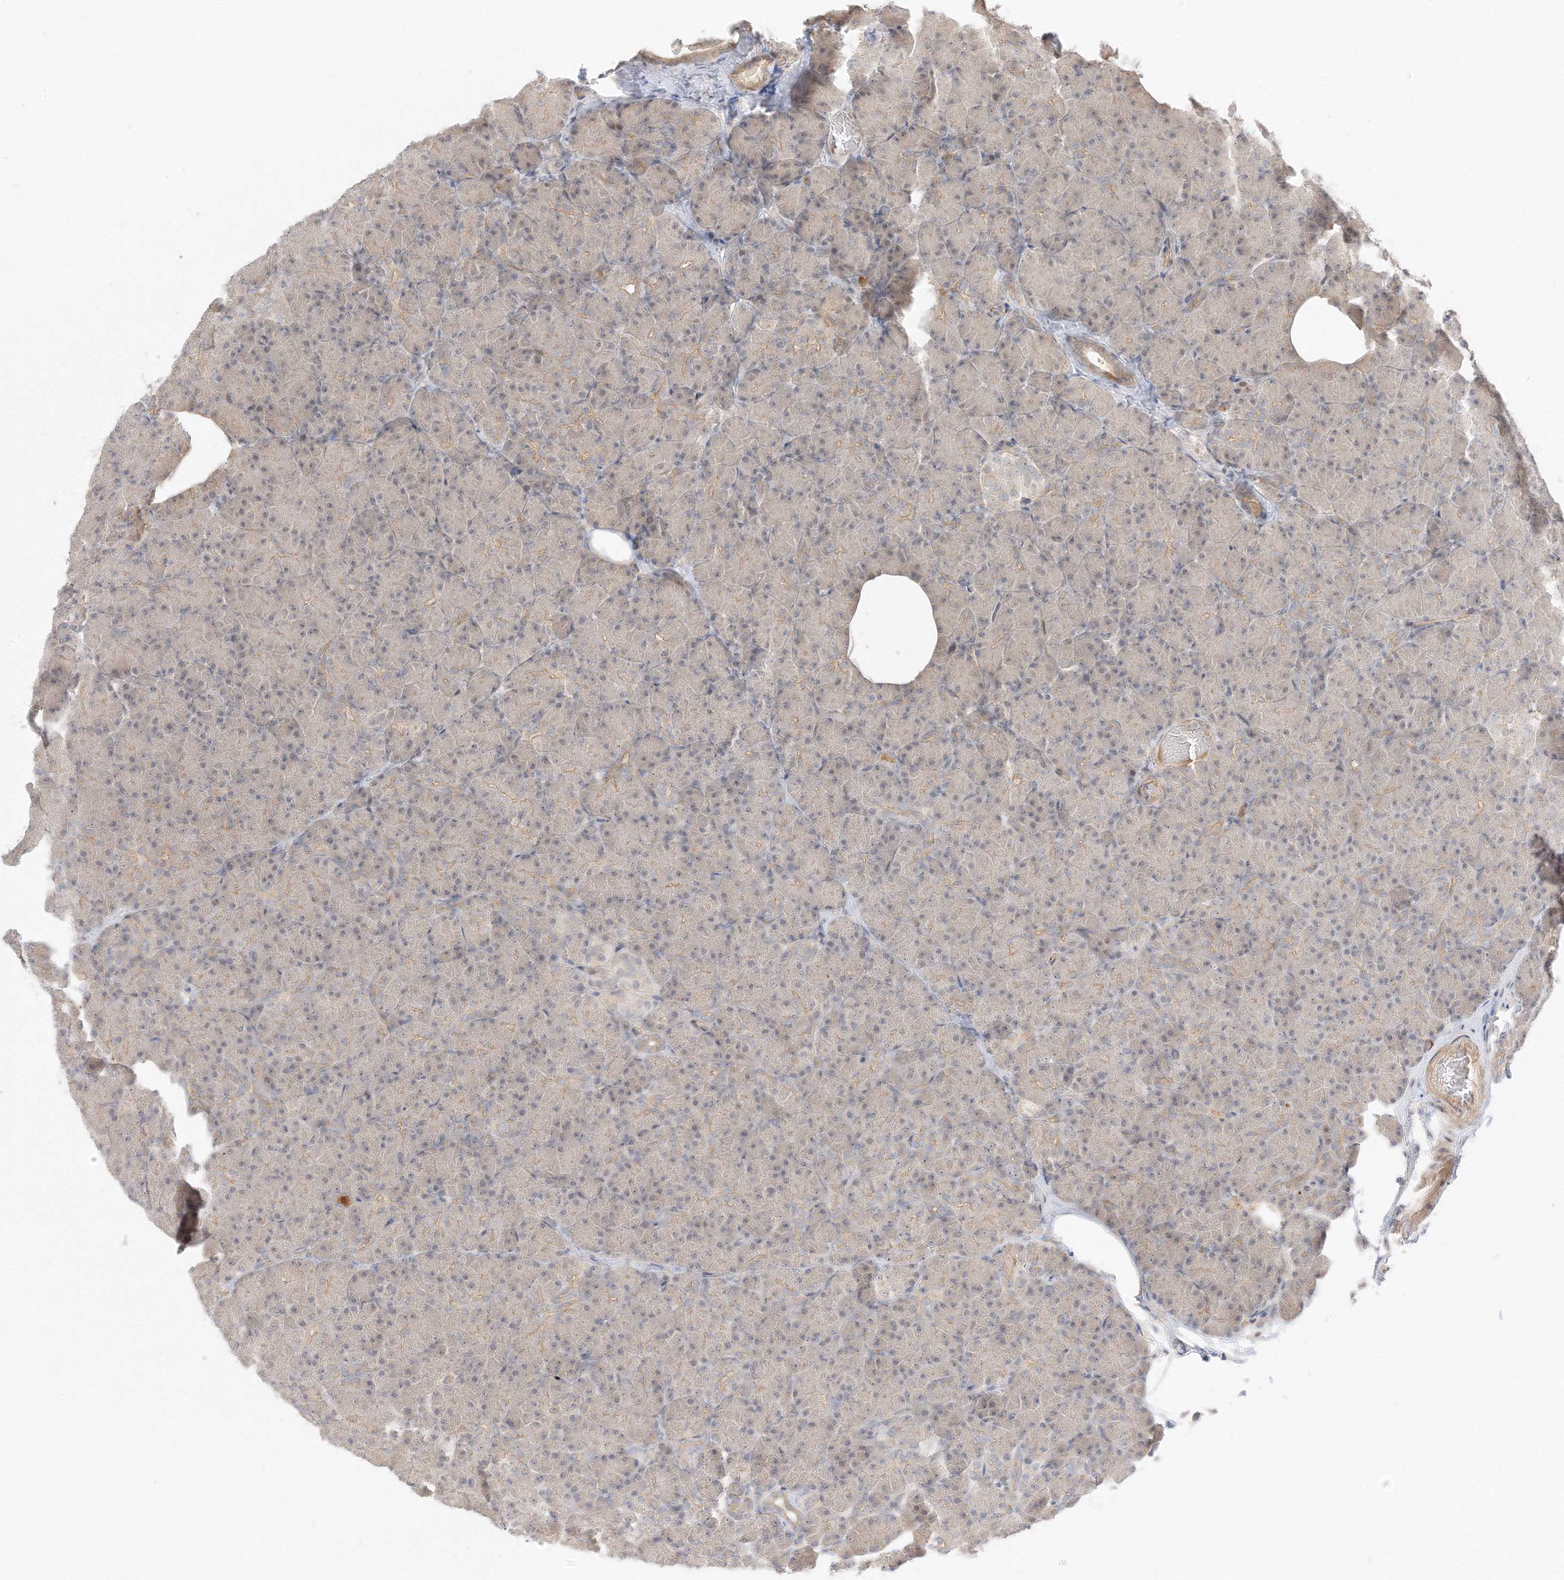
{"staining": {"intensity": "moderate", "quantity": "25%-75%", "location": "nuclear"}, "tissue": "pancreas", "cell_type": "Exocrine glandular cells", "image_type": "normal", "snomed": [{"axis": "morphology", "description": "Normal tissue, NOS"}, {"axis": "topography", "description": "Pancreas"}], "caption": "Moderate nuclear staining for a protein is appreciated in about 25%-75% of exocrine glandular cells of unremarkable pancreas using immunohistochemistry (IHC).", "gene": "ETAA1", "patient": {"sex": "female", "age": 43}}